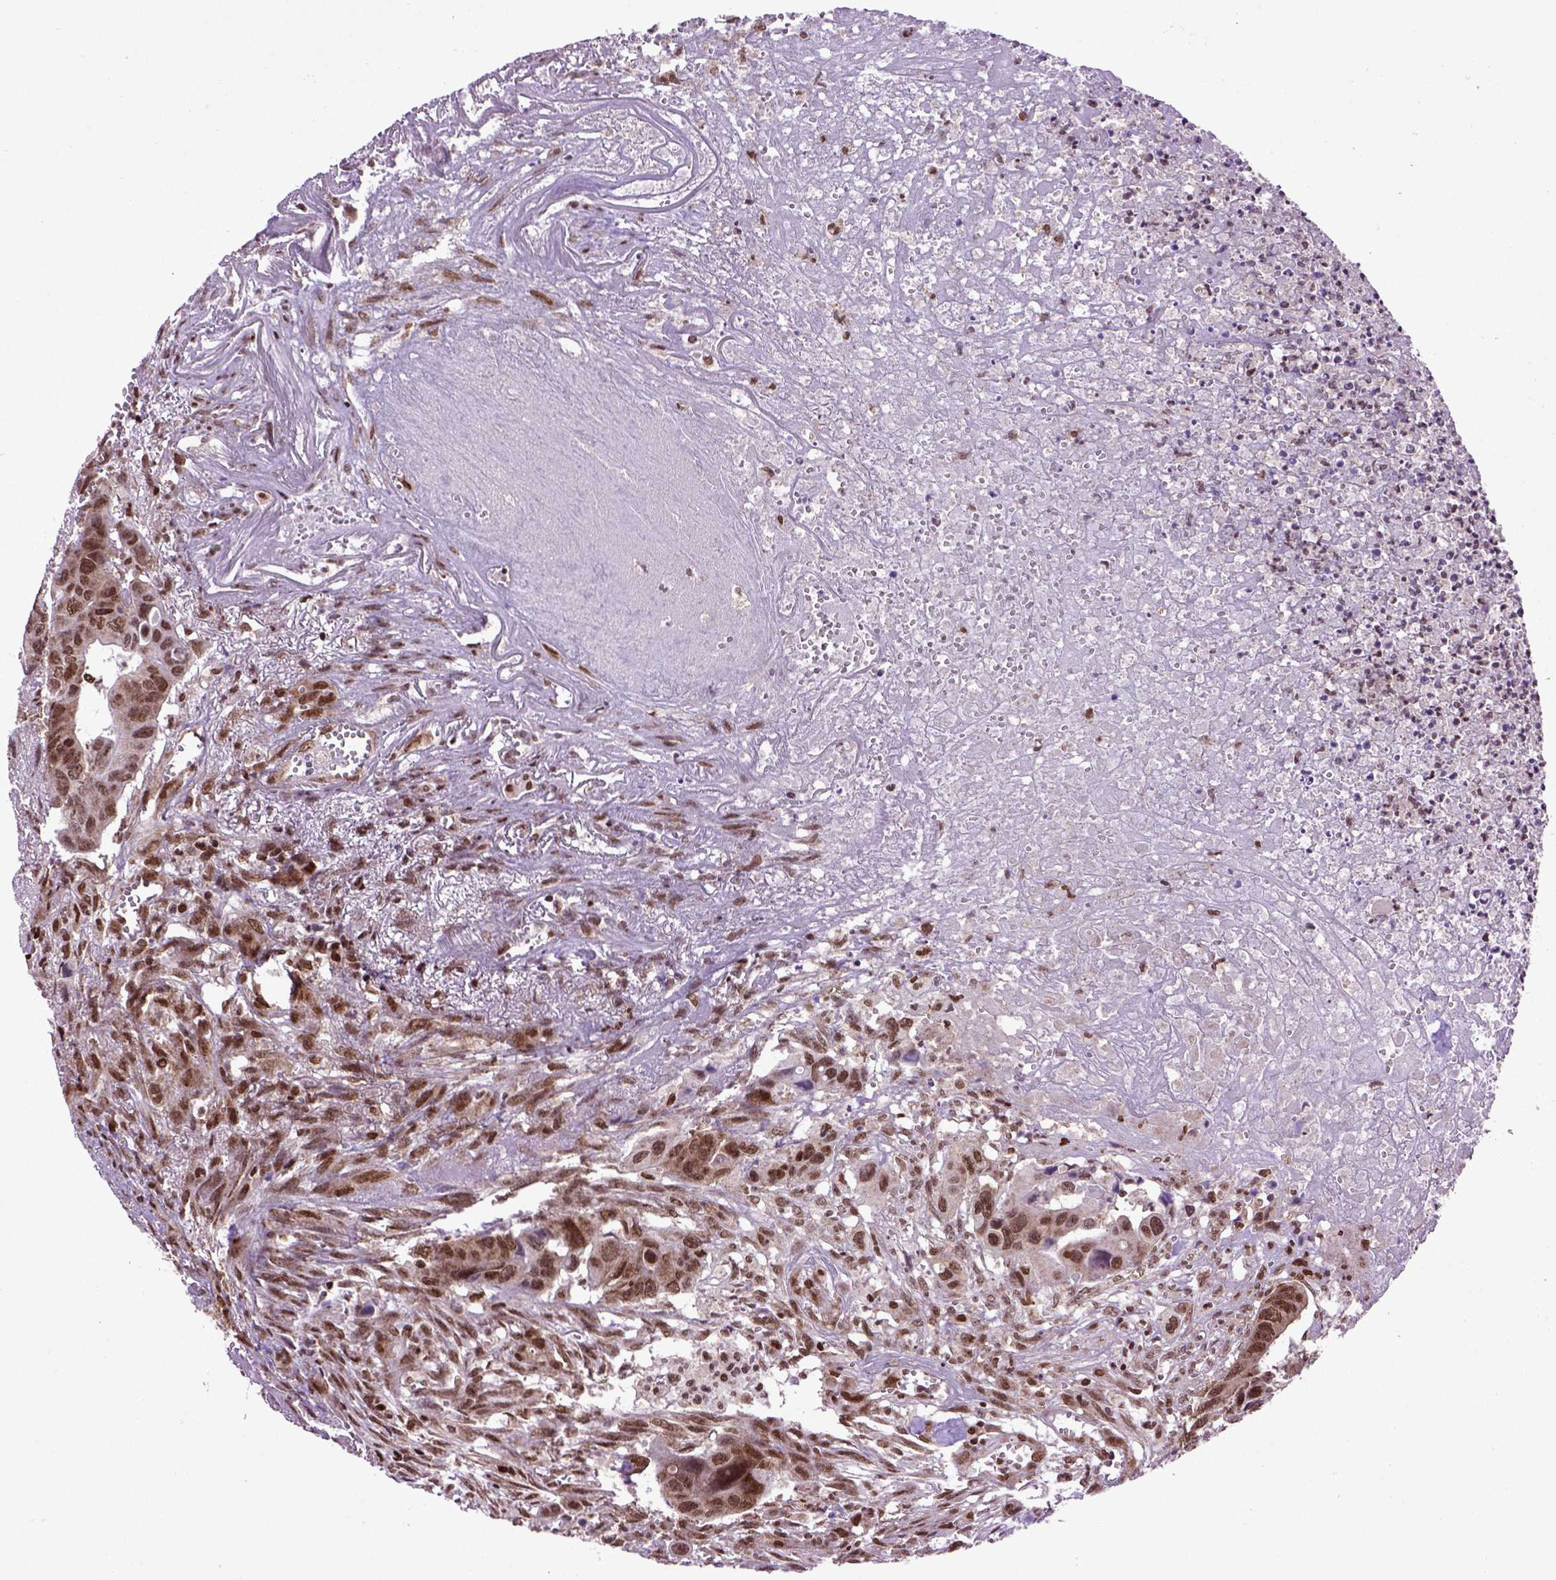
{"staining": {"intensity": "strong", "quantity": ">75%", "location": "nuclear"}, "tissue": "colorectal cancer", "cell_type": "Tumor cells", "image_type": "cancer", "snomed": [{"axis": "morphology", "description": "Adenocarcinoma, NOS"}, {"axis": "topography", "description": "Colon"}], "caption": "Strong nuclear staining for a protein is seen in approximately >75% of tumor cells of colorectal cancer using immunohistochemistry.", "gene": "CELF1", "patient": {"sex": "female", "age": 87}}